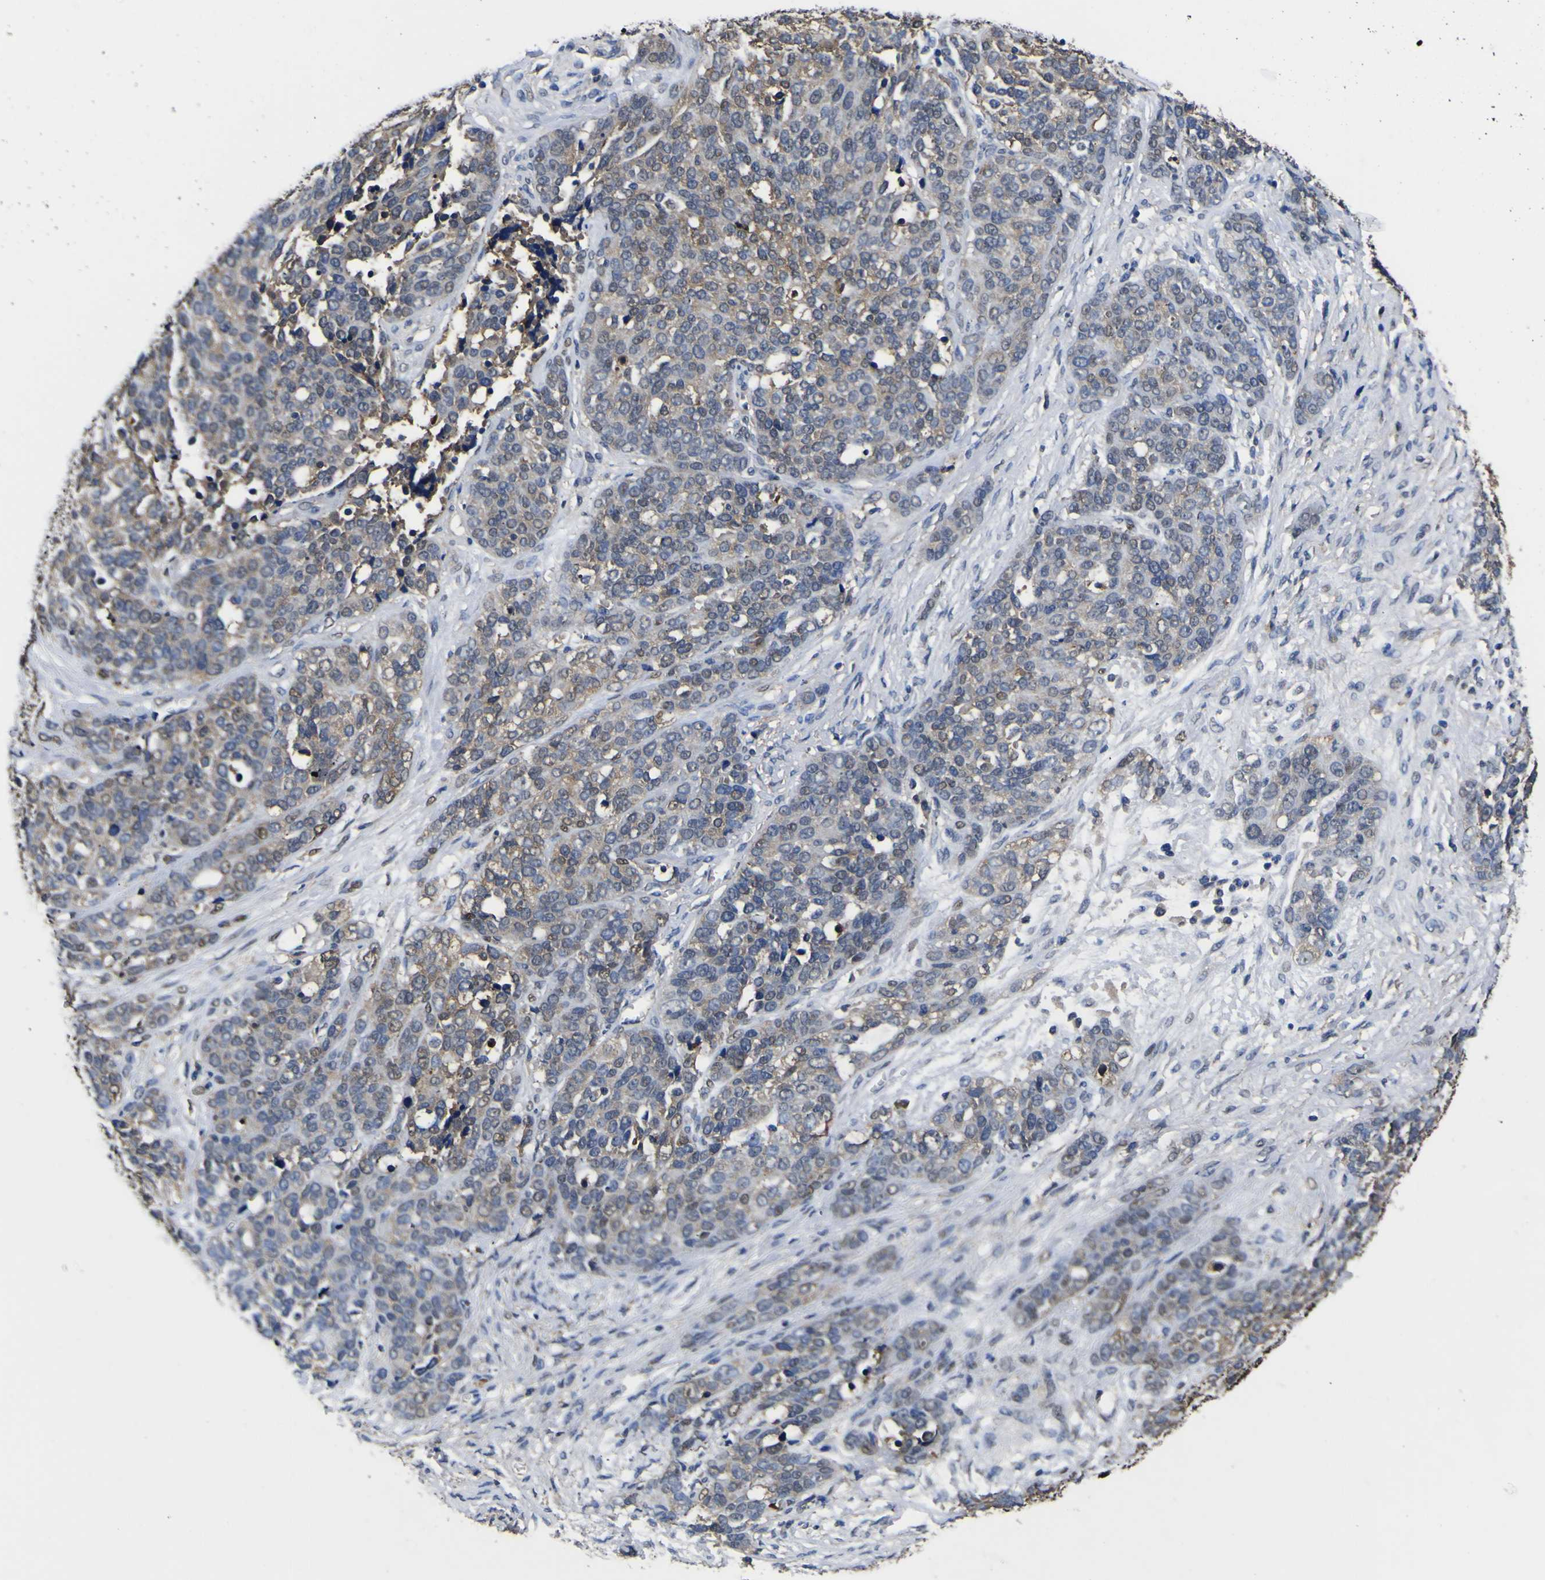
{"staining": {"intensity": "weak", "quantity": "25%-75%", "location": "cytoplasmic/membranous,nuclear"}, "tissue": "ovarian cancer", "cell_type": "Tumor cells", "image_type": "cancer", "snomed": [{"axis": "morphology", "description": "Cystadenocarcinoma, serous, NOS"}, {"axis": "topography", "description": "Ovary"}], "caption": "This image exhibits immunohistochemistry staining of ovarian cancer (serous cystadenocarcinoma), with low weak cytoplasmic/membranous and nuclear staining in approximately 25%-75% of tumor cells.", "gene": "FAM110B", "patient": {"sex": "female", "age": 44}}